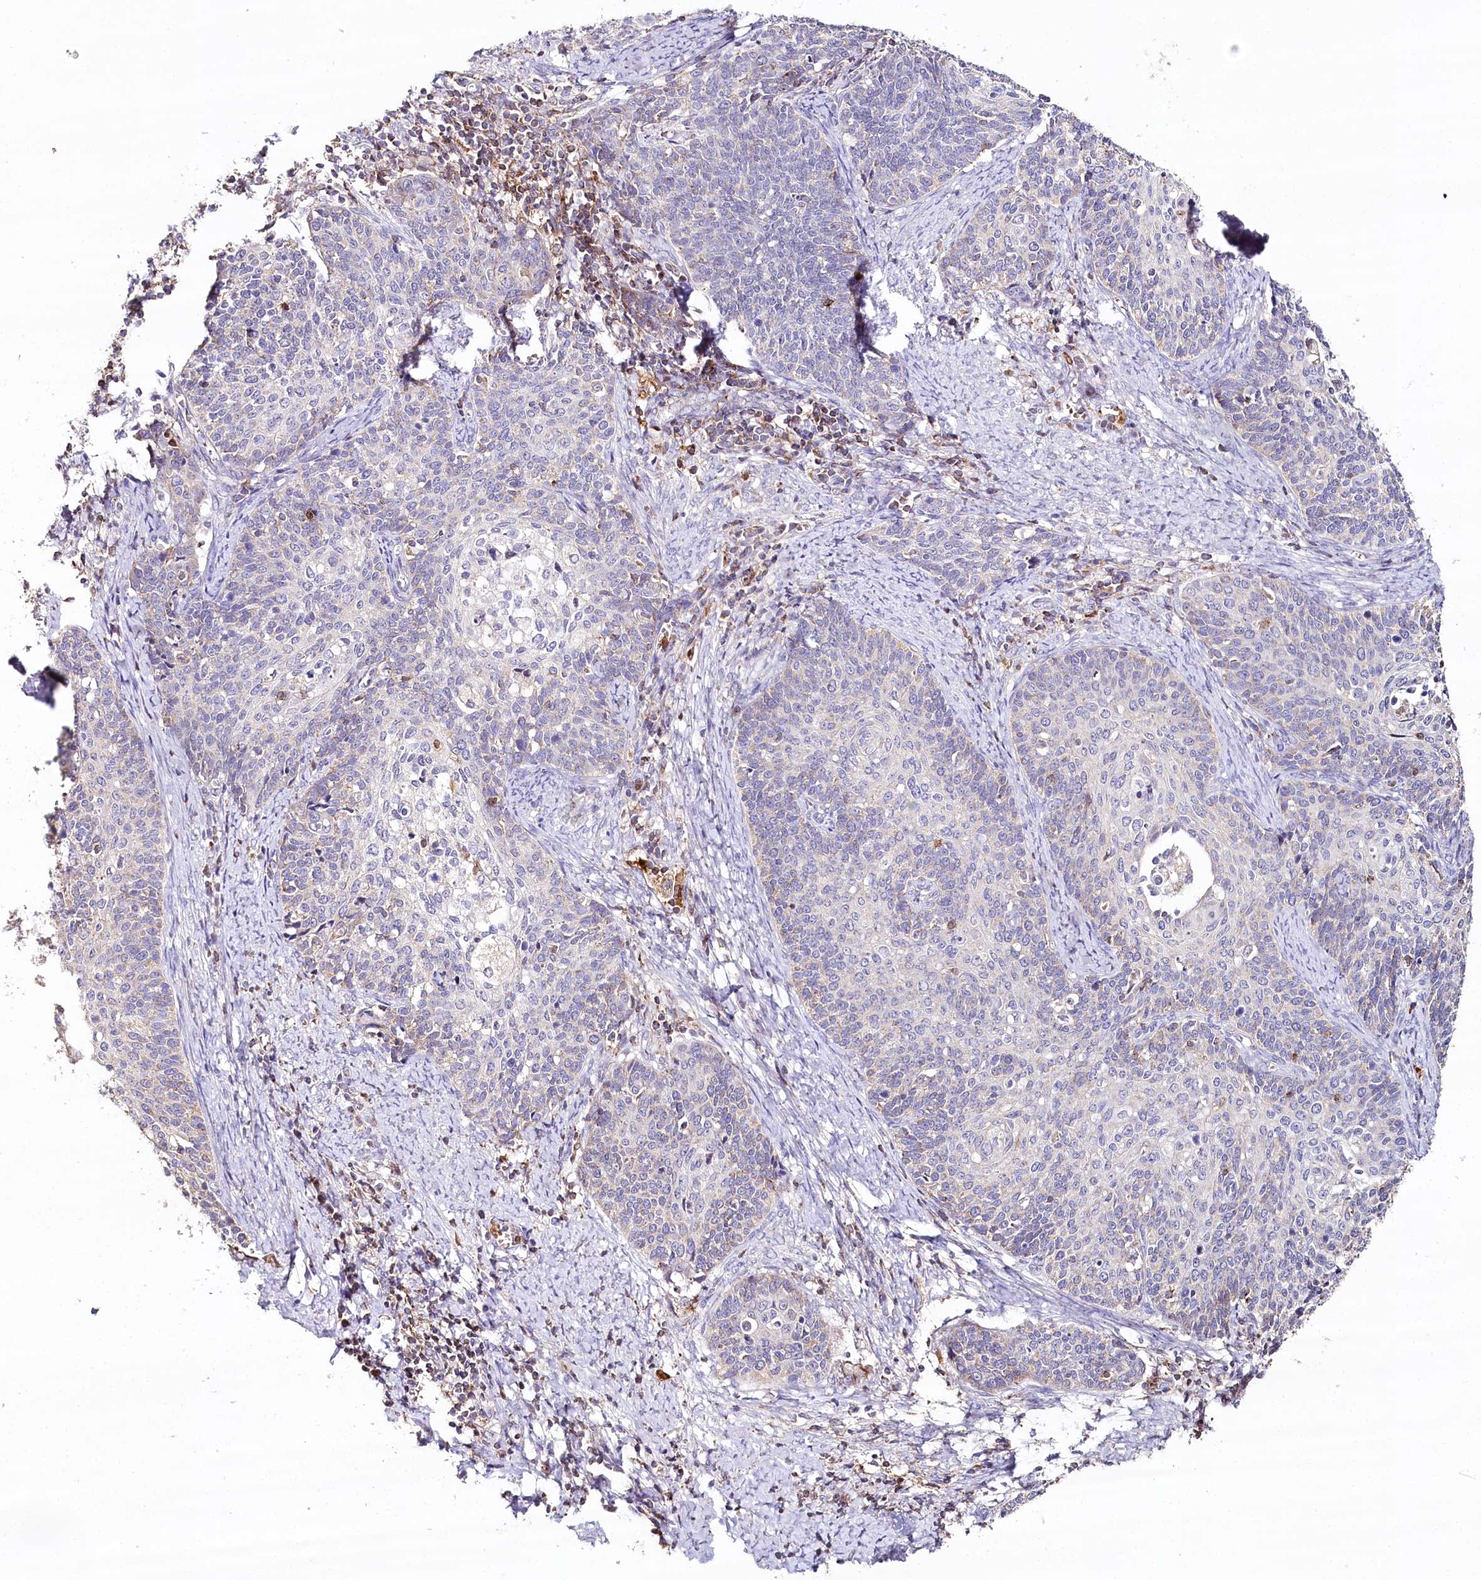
{"staining": {"intensity": "negative", "quantity": "none", "location": "none"}, "tissue": "cervical cancer", "cell_type": "Tumor cells", "image_type": "cancer", "snomed": [{"axis": "morphology", "description": "Squamous cell carcinoma, NOS"}, {"axis": "topography", "description": "Cervix"}], "caption": "This is an immunohistochemistry (IHC) histopathology image of human cervical squamous cell carcinoma. There is no expression in tumor cells.", "gene": "MMP25", "patient": {"sex": "female", "age": 39}}